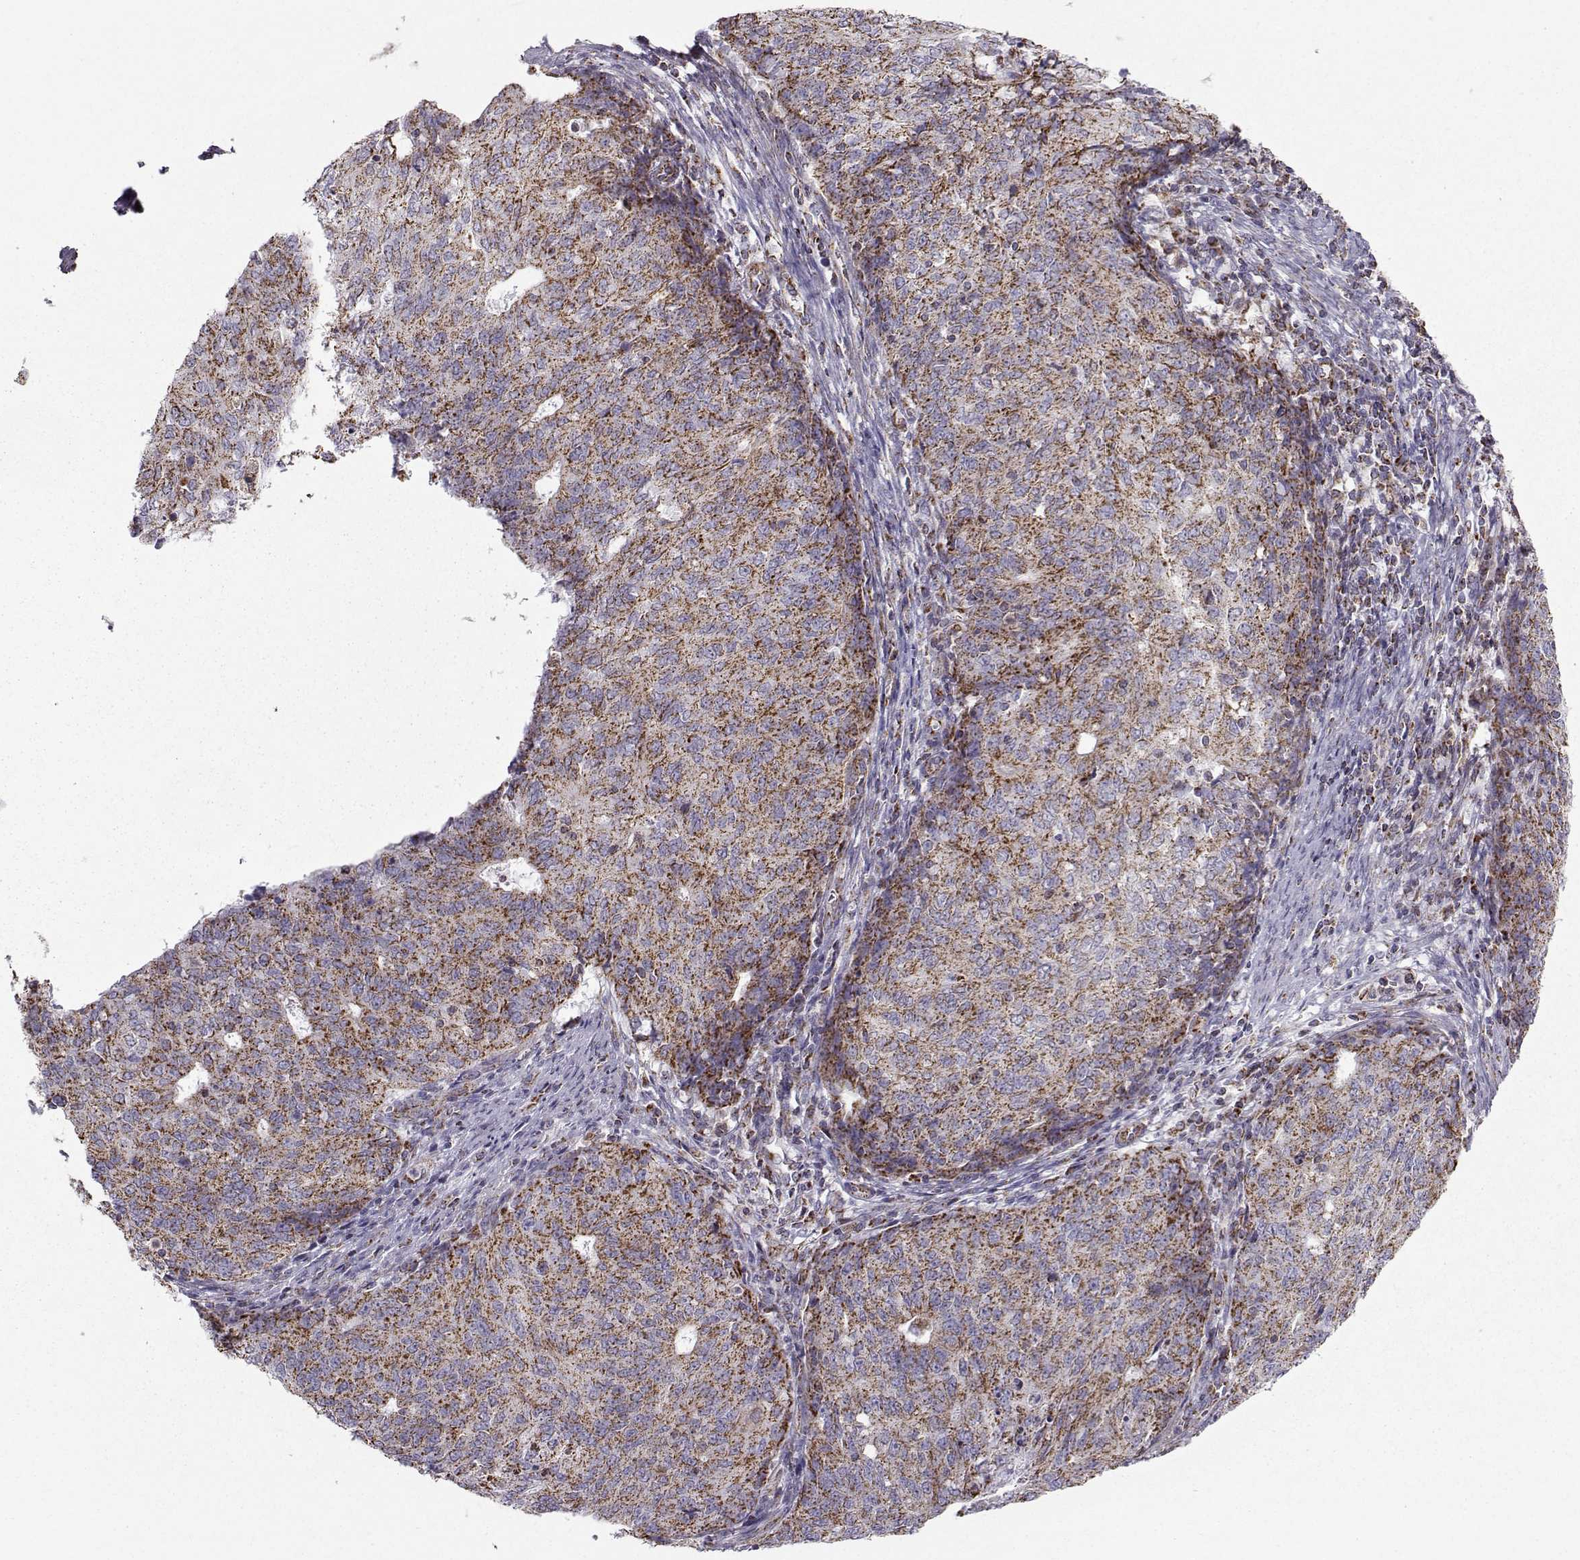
{"staining": {"intensity": "strong", "quantity": ">75%", "location": "cytoplasmic/membranous"}, "tissue": "endometrial cancer", "cell_type": "Tumor cells", "image_type": "cancer", "snomed": [{"axis": "morphology", "description": "Adenocarcinoma, NOS"}, {"axis": "topography", "description": "Endometrium"}], "caption": "Immunohistochemical staining of adenocarcinoma (endometrial) exhibits high levels of strong cytoplasmic/membranous positivity in approximately >75% of tumor cells.", "gene": "NECAB3", "patient": {"sex": "female", "age": 82}}